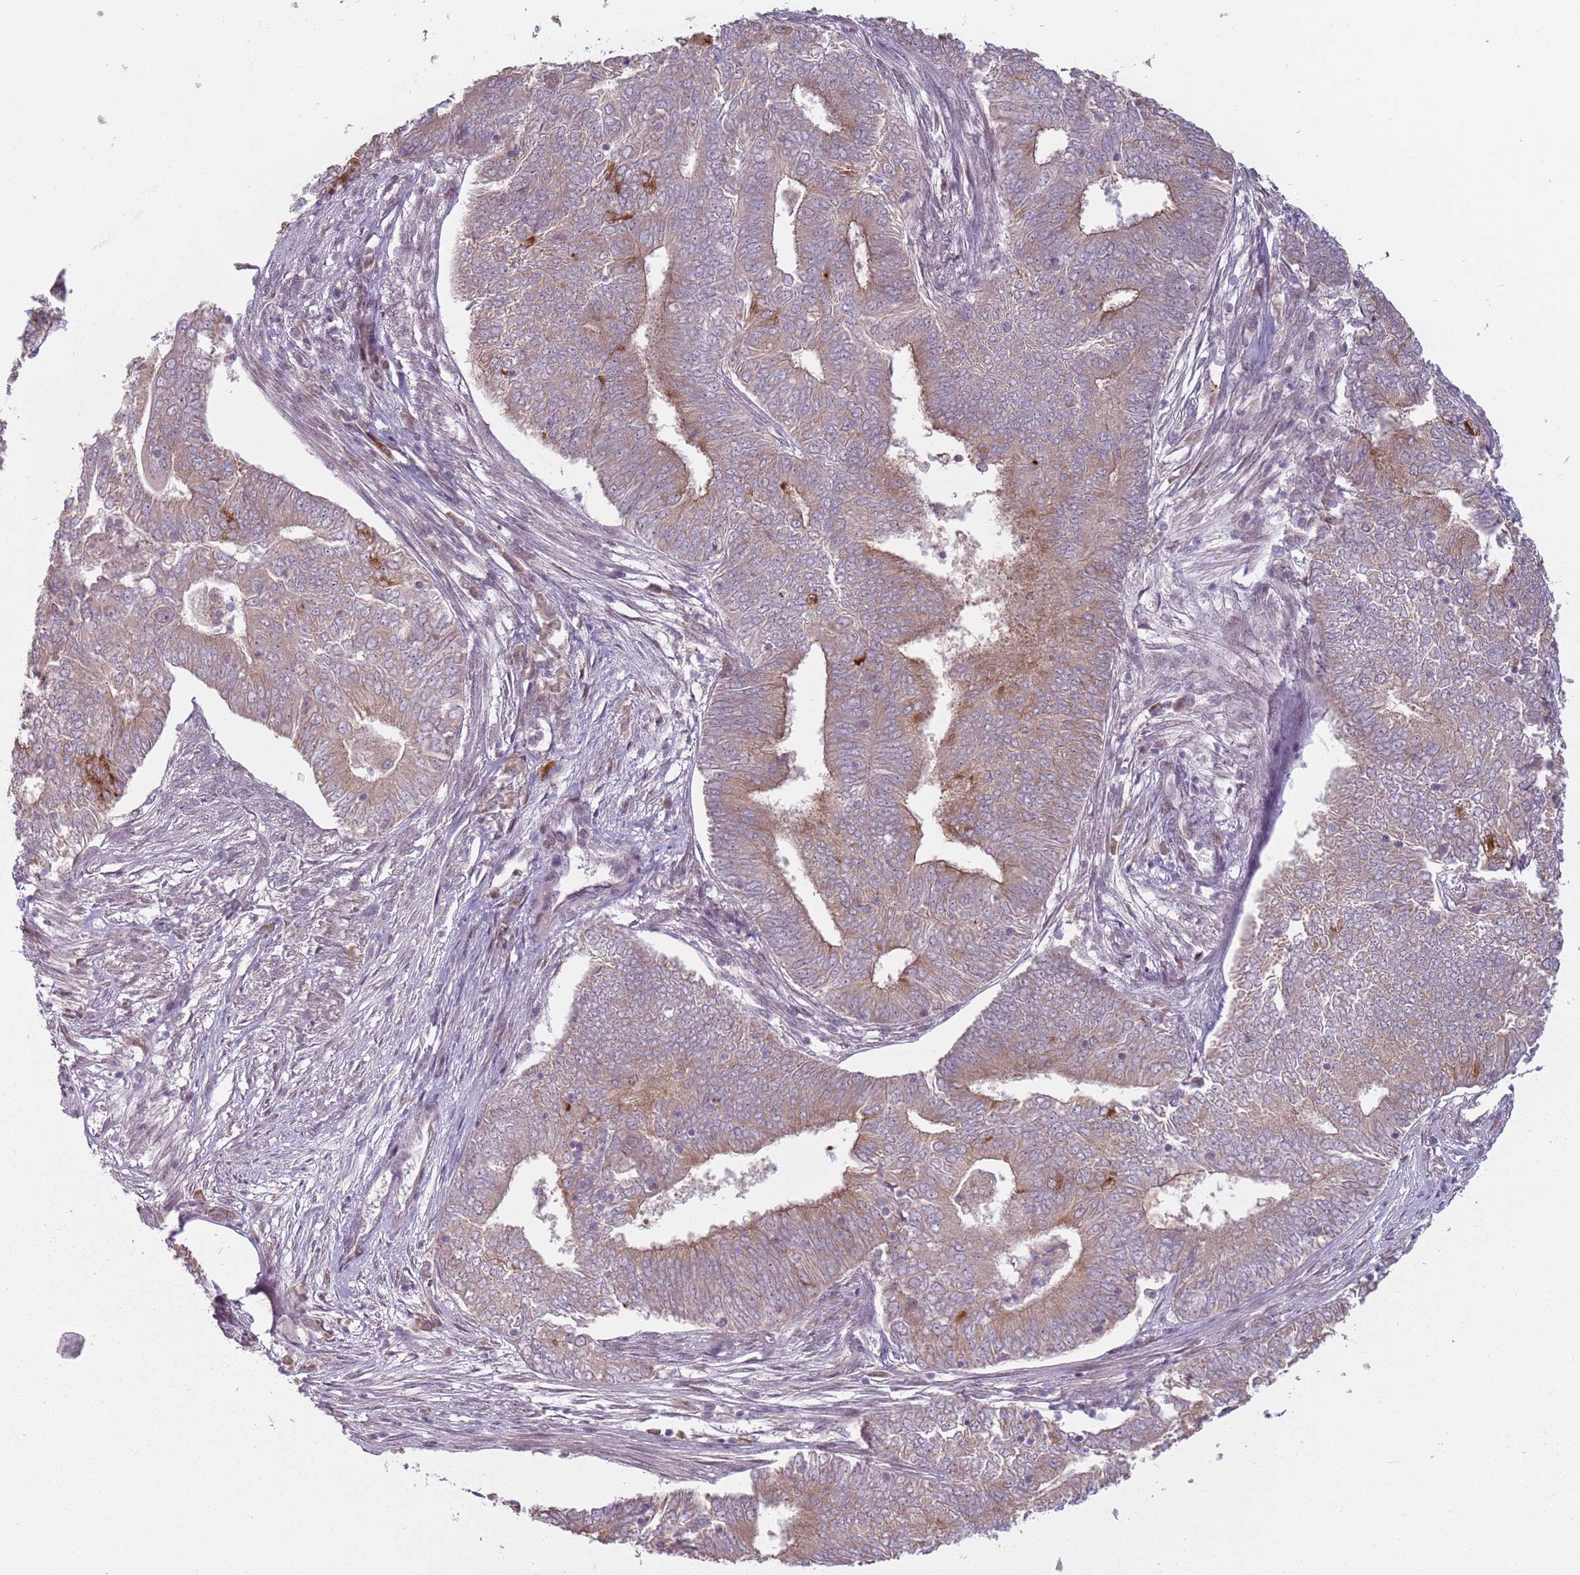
{"staining": {"intensity": "weak", "quantity": "25%-75%", "location": "cytoplasmic/membranous"}, "tissue": "endometrial cancer", "cell_type": "Tumor cells", "image_type": "cancer", "snomed": [{"axis": "morphology", "description": "Adenocarcinoma, NOS"}, {"axis": "topography", "description": "Endometrium"}], "caption": "Protein expression analysis of endometrial cancer displays weak cytoplasmic/membranous expression in approximately 25%-75% of tumor cells.", "gene": "ADGRG1", "patient": {"sex": "female", "age": 62}}